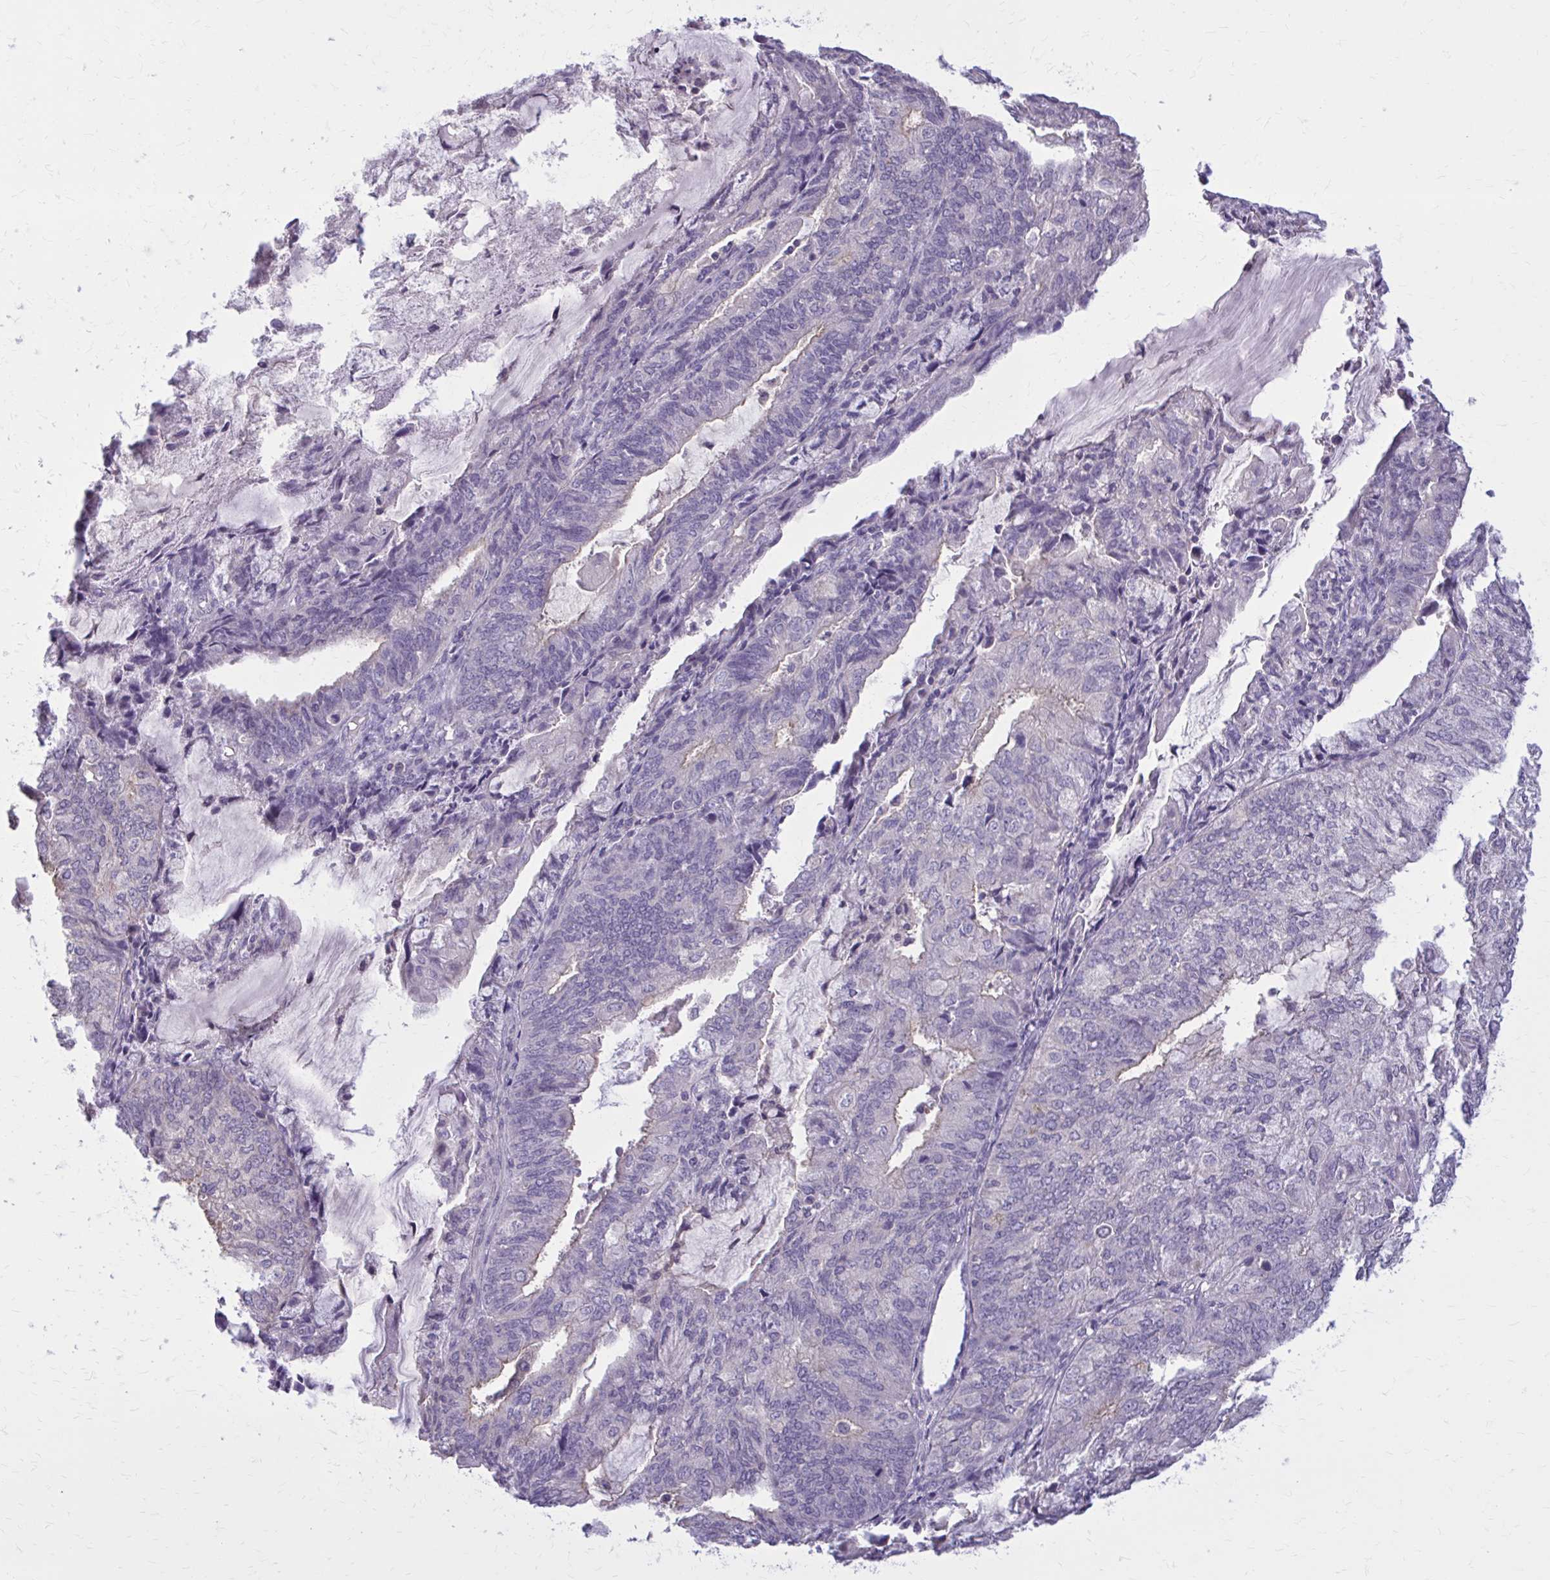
{"staining": {"intensity": "negative", "quantity": "none", "location": "none"}, "tissue": "endometrial cancer", "cell_type": "Tumor cells", "image_type": "cancer", "snomed": [{"axis": "morphology", "description": "Adenocarcinoma, NOS"}, {"axis": "topography", "description": "Endometrium"}], "caption": "A high-resolution histopathology image shows immunohistochemistry staining of endometrial cancer (adenocarcinoma), which displays no significant positivity in tumor cells. (Brightfield microscopy of DAB immunohistochemistry at high magnification).", "gene": "OR4A47", "patient": {"sex": "female", "age": 81}}